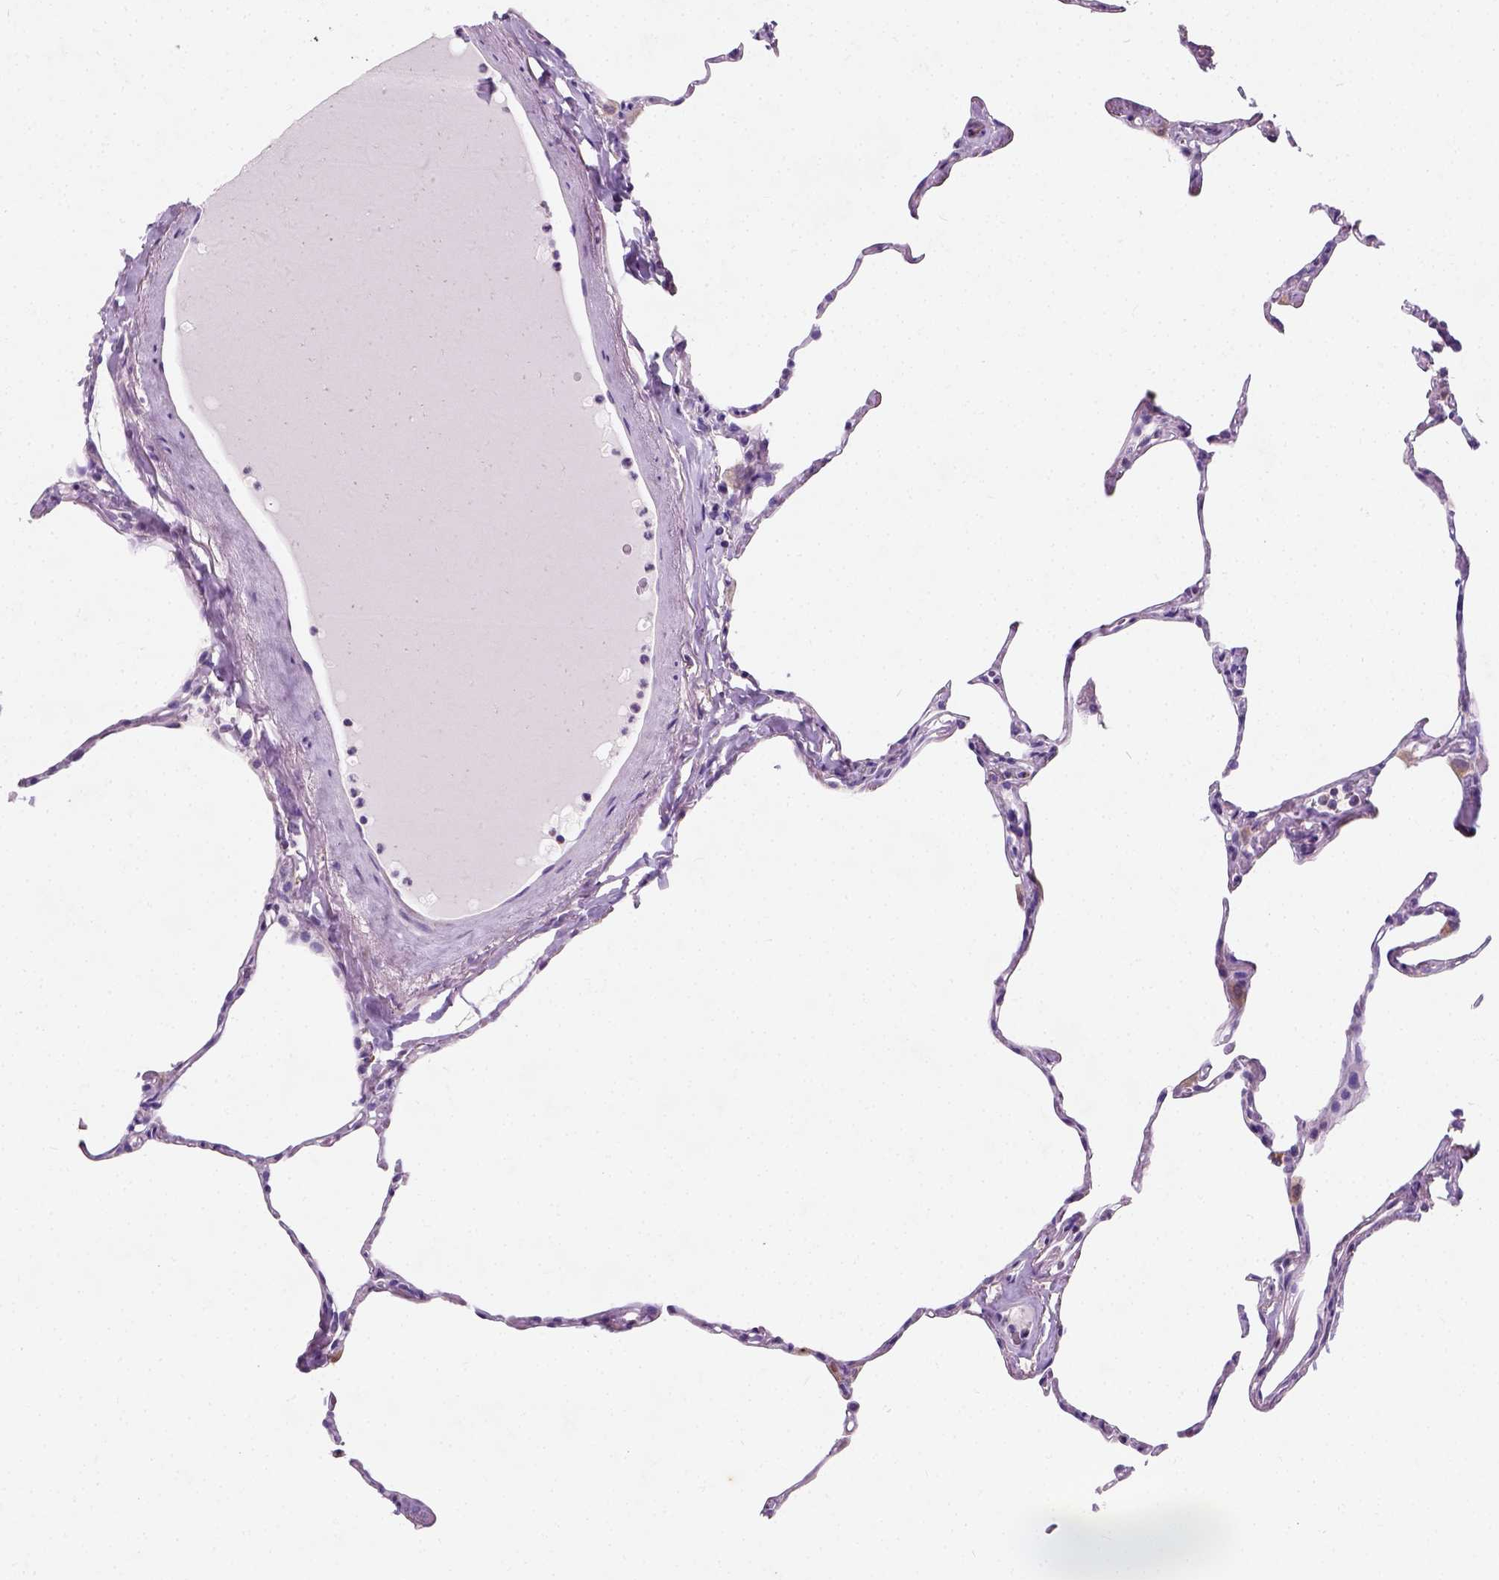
{"staining": {"intensity": "negative", "quantity": "none", "location": "none"}, "tissue": "lung", "cell_type": "Alveolar cells", "image_type": "normal", "snomed": [{"axis": "morphology", "description": "Normal tissue, NOS"}, {"axis": "topography", "description": "Lung"}], "caption": "Immunohistochemistry histopathology image of normal lung: lung stained with DAB displays no significant protein expression in alveolar cells. (DAB IHC with hematoxylin counter stain).", "gene": "CHODL", "patient": {"sex": "male", "age": 65}}